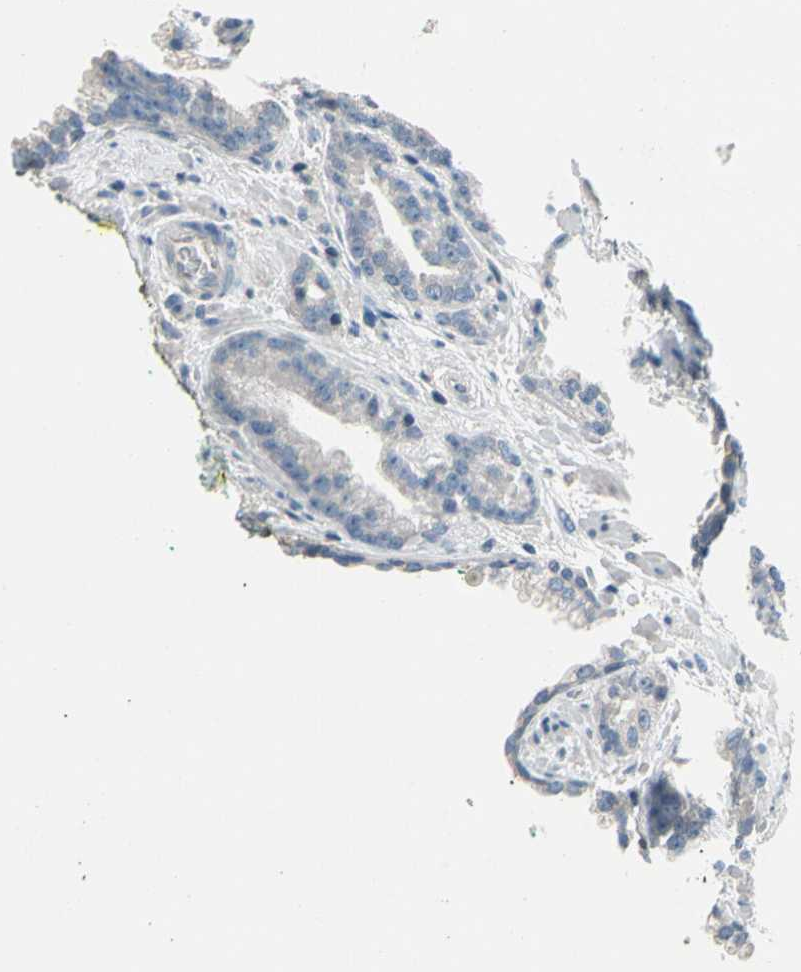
{"staining": {"intensity": "weak", "quantity": ">75%", "location": "cytoplasmic/membranous"}, "tissue": "prostate cancer", "cell_type": "Tumor cells", "image_type": "cancer", "snomed": [{"axis": "morphology", "description": "Adenocarcinoma, Low grade"}, {"axis": "topography", "description": "Prostate"}], "caption": "A histopathology image of human prostate cancer stained for a protein exhibits weak cytoplasmic/membranous brown staining in tumor cells.", "gene": "STK40", "patient": {"sex": "male", "age": 63}}